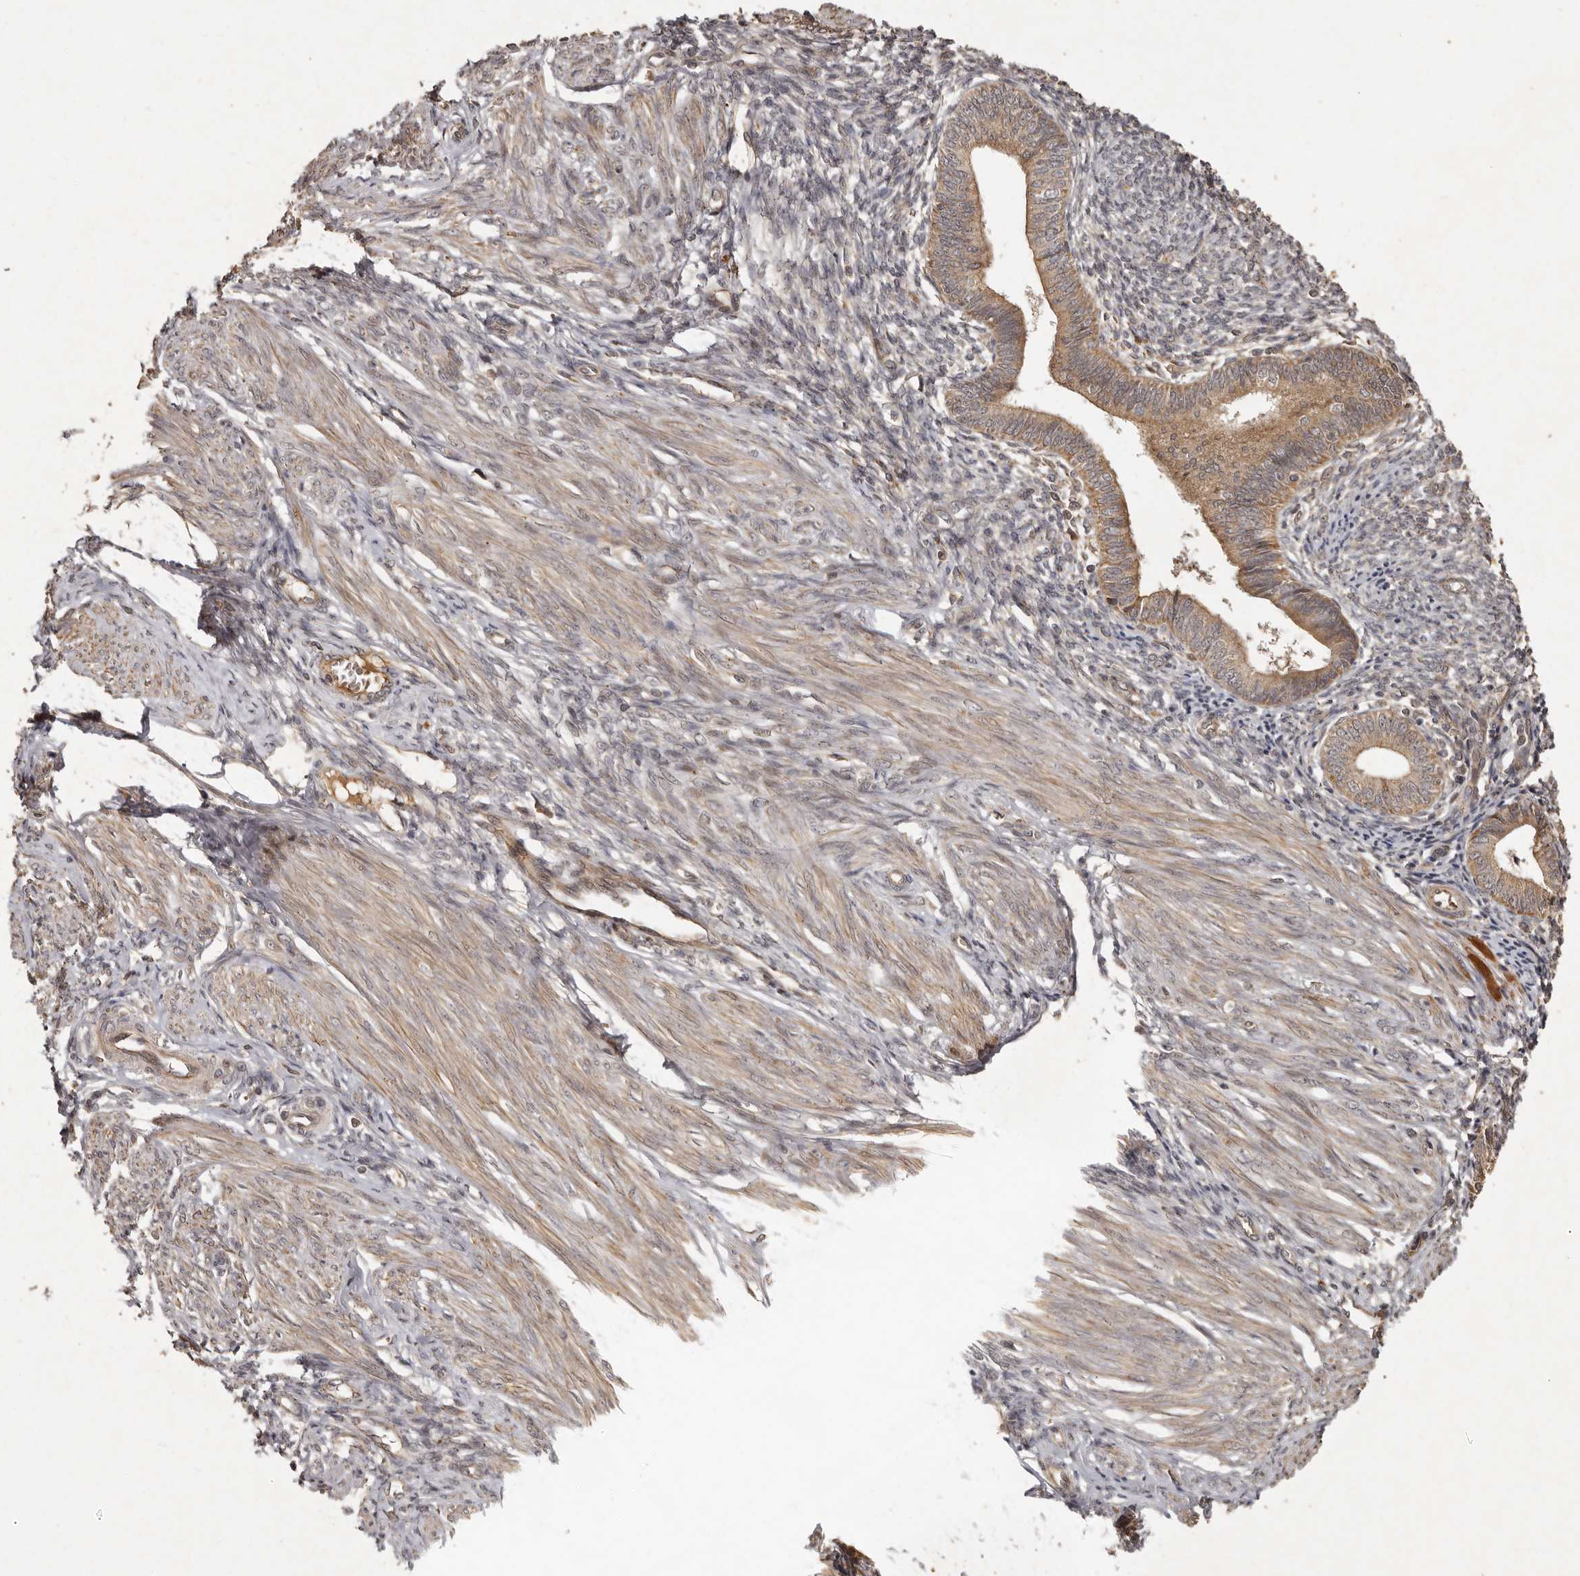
{"staining": {"intensity": "moderate", "quantity": "25%-75%", "location": "cytoplasmic/membranous"}, "tissue": "endometrium", "cell_type": "Cells in endometrial stroma", "image_type": "normal", "snomed": [{"axis": "morphology", "description": "Normal tissue, NOS"}, {"axis": "topography", "description": "Endometrium"}], "caption": "Immunohistochemistry photomicrograph of unremarkable endometrium stained for a protein (brown), which demonstrates medium levels of moderate cytoplasmic/membranous positivity in approximately 25%-75% of cells in endometrial stroma.", "gene": "SEMA3A", "patient": {"sex": "female", "age": 46}}